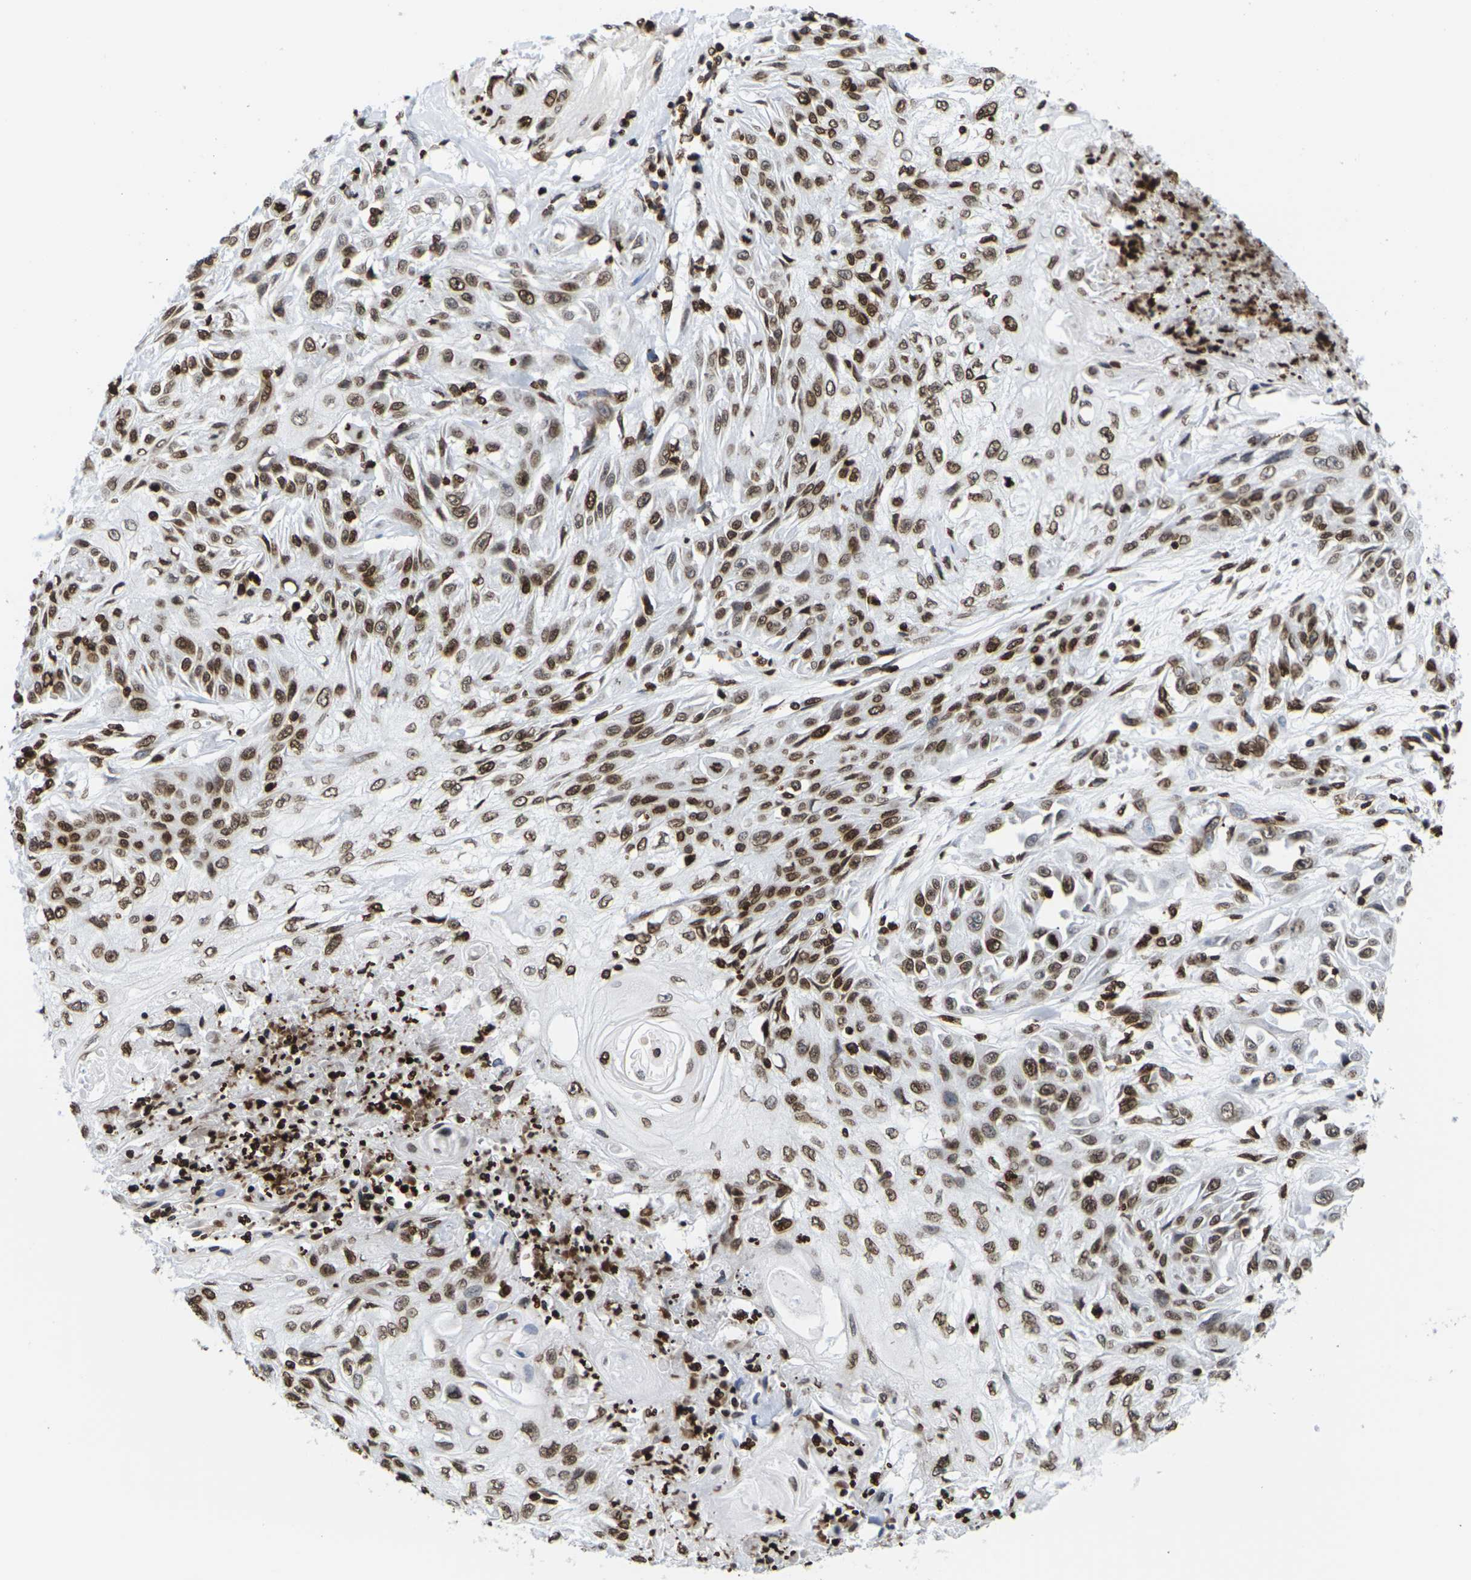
{"staining": {"intensity": "strong", "quantity": ">75%", "location": "cytoplasmic/membranous,nuclear"}, "tissue": "skin cancer", "cell_type": "Tumor cells", "image_type": "cancer", "snomed": [{"axis": "morphology", "description": "Squamous cell carcinoma, NOS"}, {"axis": "topography", "description": "Skin"}], "caption": "A high-resolution micrograph shows immunohistochemistry (IHC) staining of skin cancer (squamous cell carcinoma), which displays strong cytoplasmic/membranous and nuclear positivity in about >75% of tumor cells. The staining was performed using DAB, with brown indicating positive protein expression. Nuclei are stained blue with hematoxylin.", "gene": "H2AC21", "patient": {"sex": "male", "age": 75}}